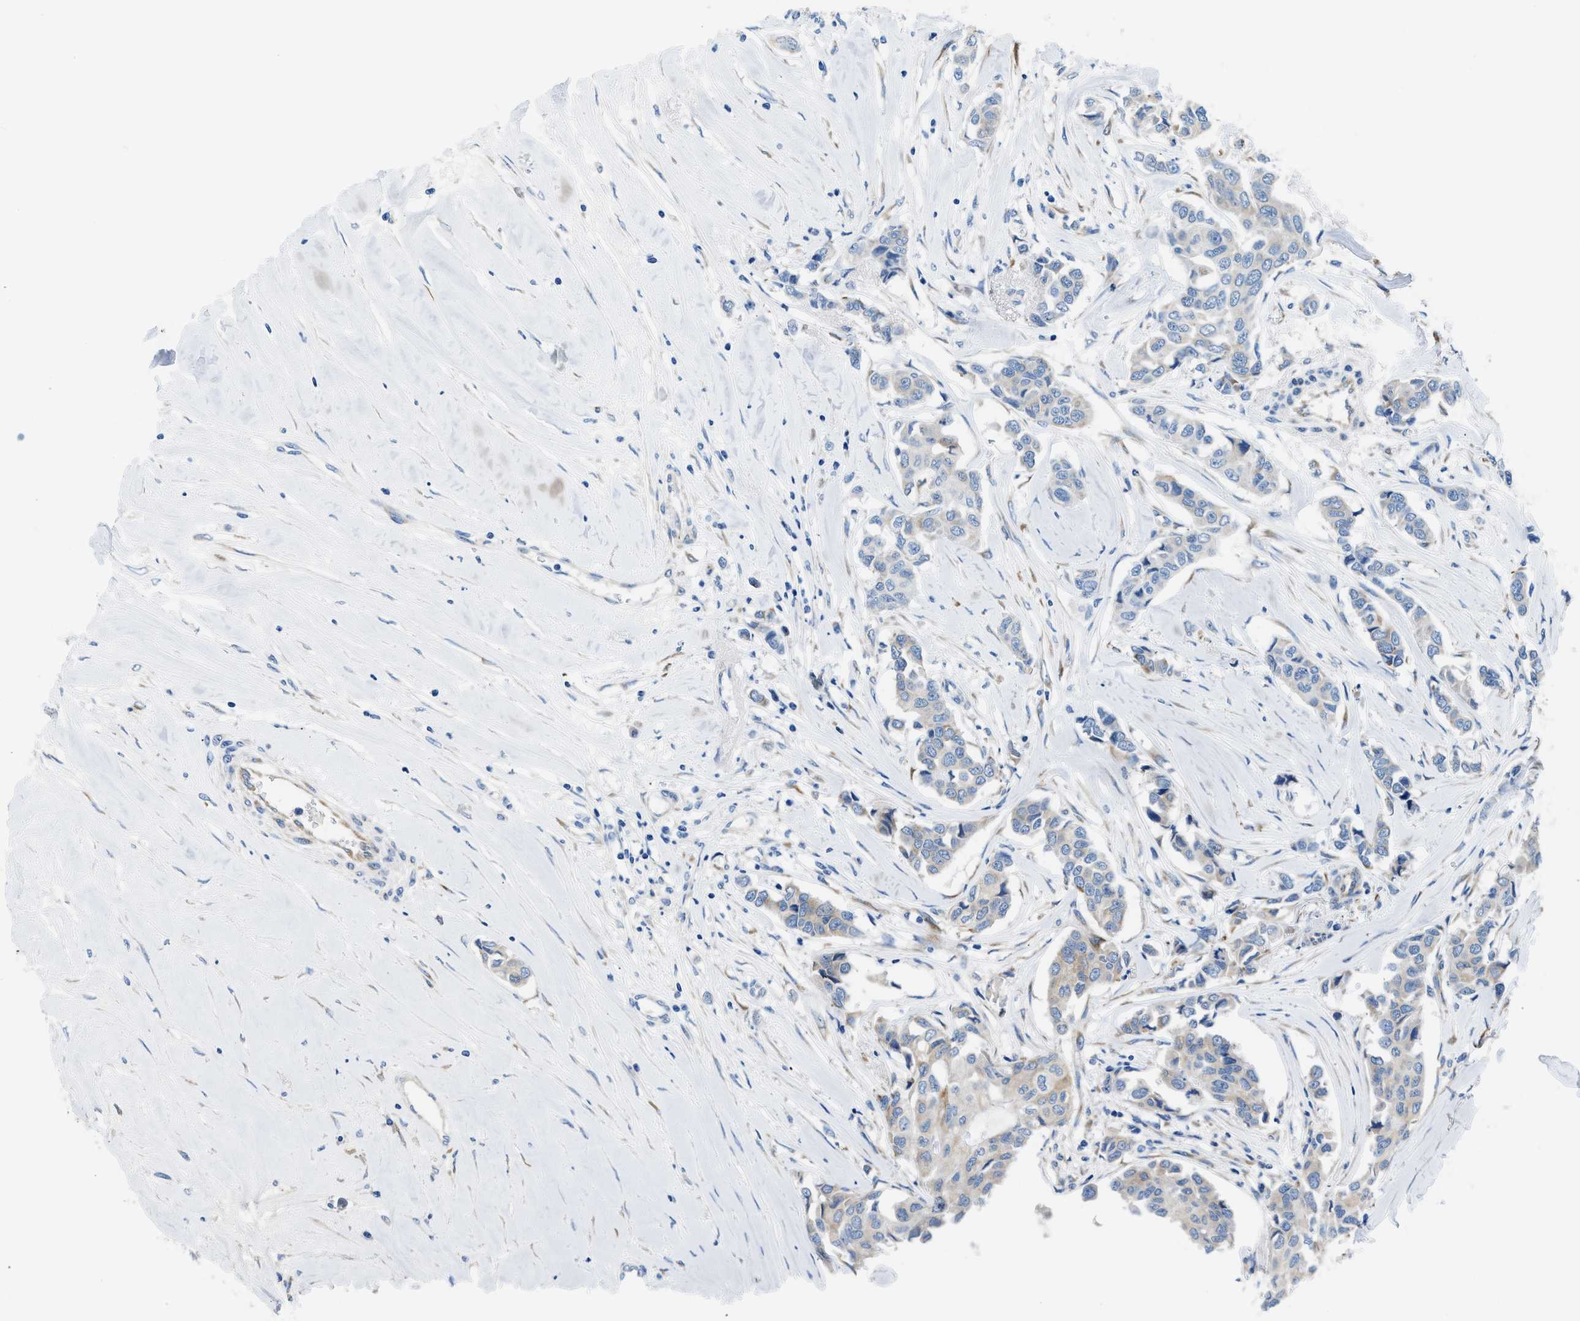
{"staining": {"intensity": "weak", "quantity": "25%-75%", "location": "cytoplasmic/membranous"}, "tissue": "breast cancer", "cell_type": "Tumor cells", "image_type": "cancer", "snomed": [{"axis": "morphology", "description": "Duct carcinoma"}, {"axis": "topography", "description": "Breast"}], "caption": "Protein expression analysis of human breast cancer reveals weak cytoplasmic/membranous staining in approximately 25%-75% of tumor cells.", "gene": "BNC2", "patient": {"sex": "female", "age": 80}}